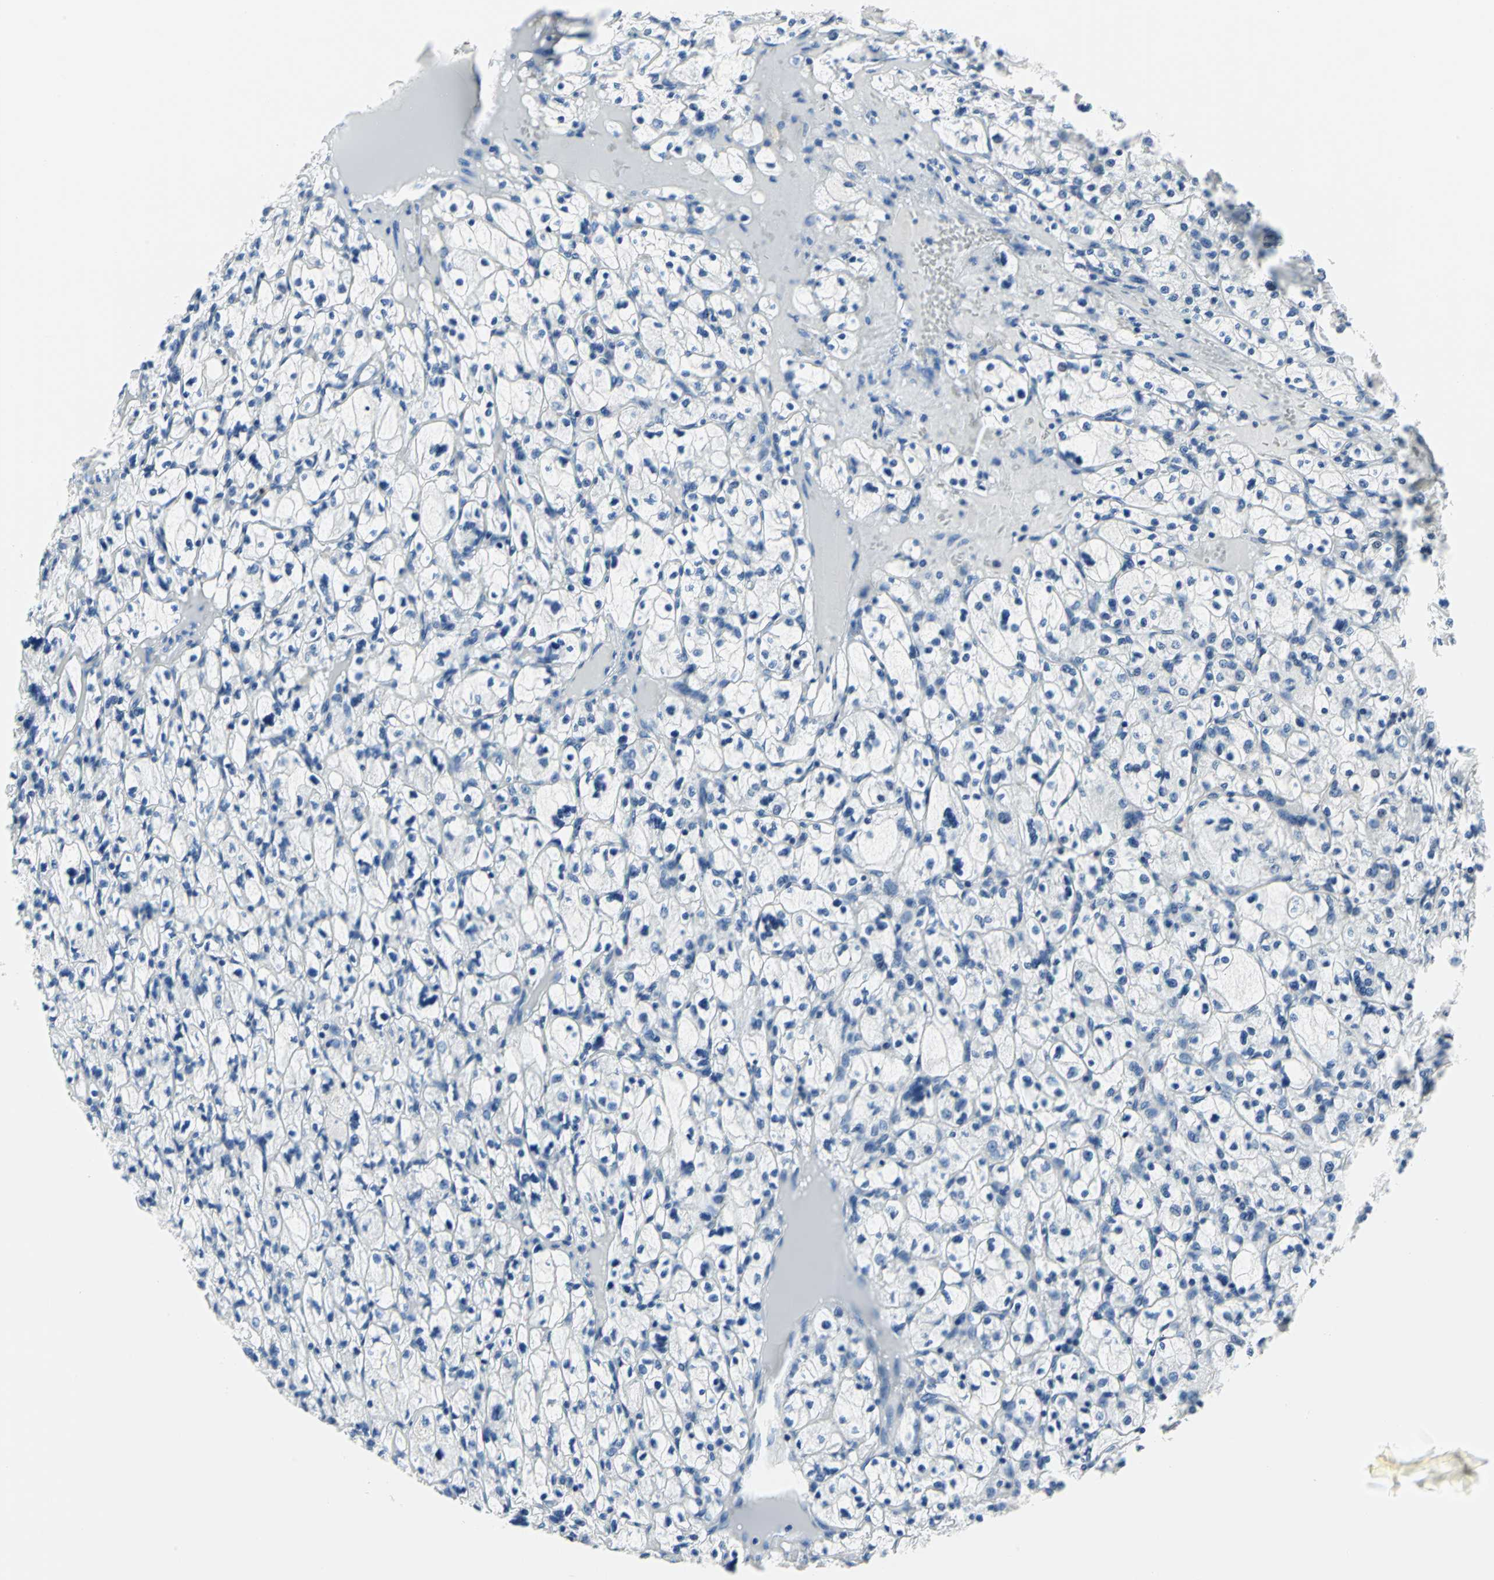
{"staining": {"intensity": "negative", "quantity": "none", "location": "none"}, "tissue": "renal cancer", "cell_type": "Tumor cells", "image_type": "cancer", "snomed": [{"axis": "morphology", "description": "Adenocarcinoma, NOS"}, {"axis": "topography", "description": "Kidney"}], "caption": "High magnification brightfield microscopy of renal cancer (adenocarcinoma) stained with DAB (brown) and counterstained with hematoxylin (blue): tumor cells show no significant expression.", "gene": "SFN", "patient": {"sex": "female", "age": 83}}